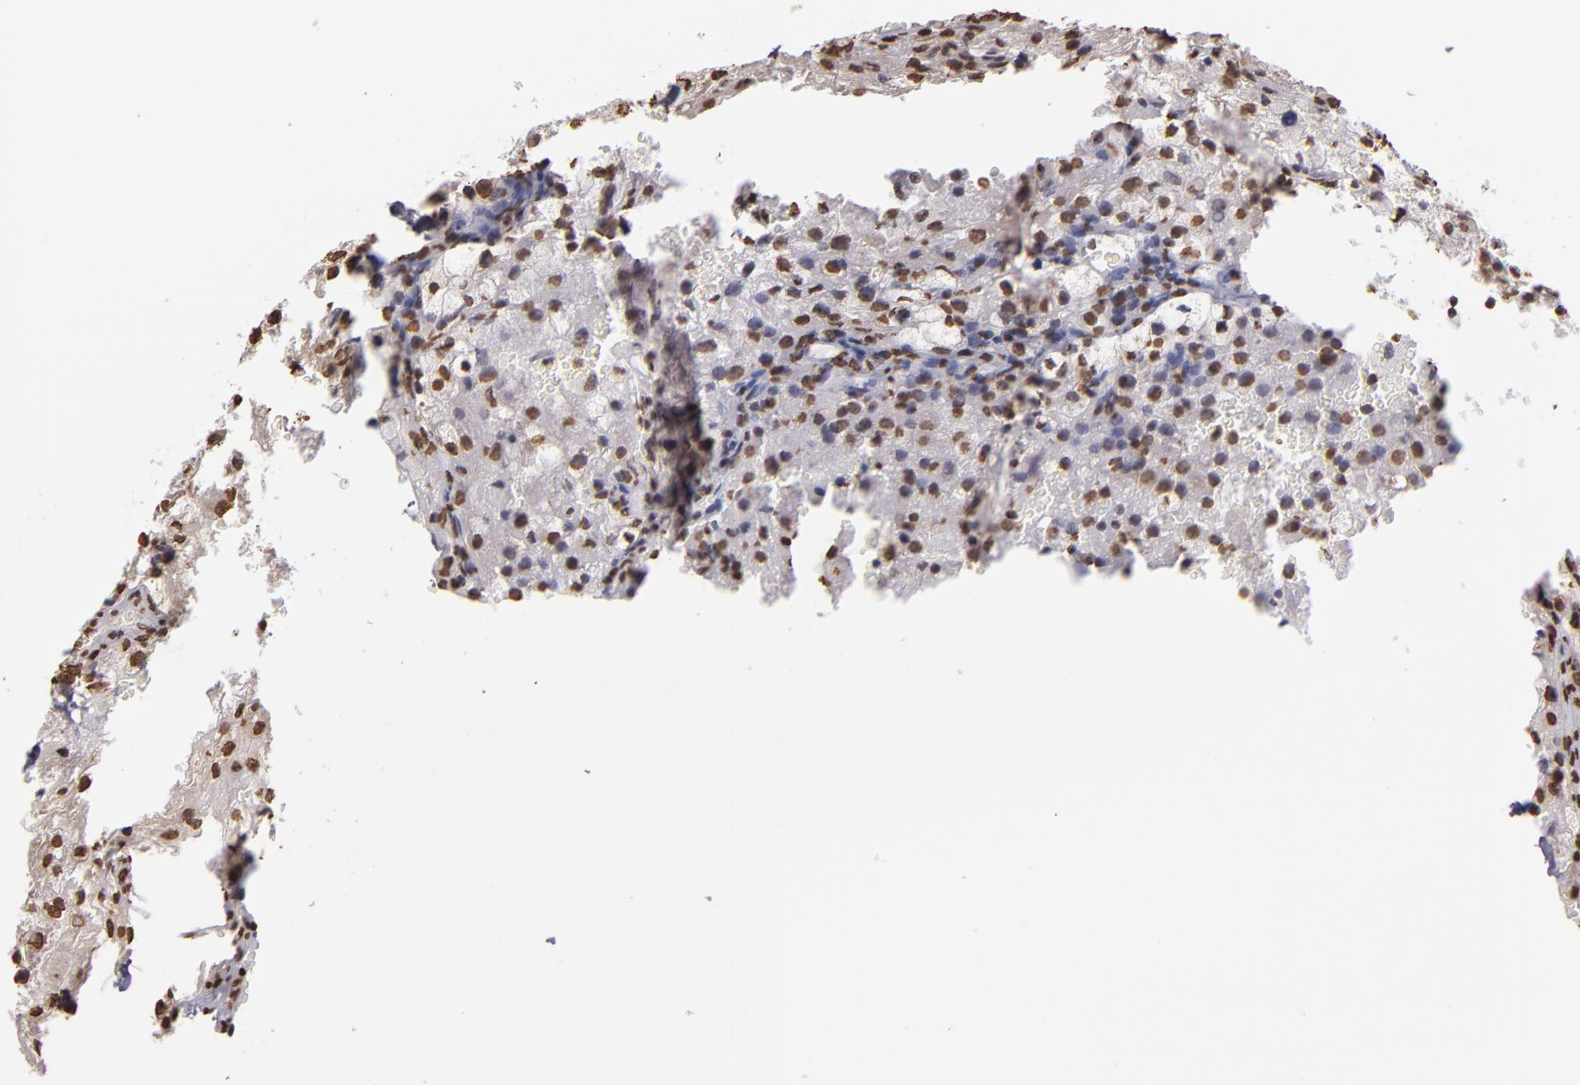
{"staining": {"intensity": "moderate", "quantity": "25%-75%", "location": "nuclear"}, "tissue": "renal cancer", "cell_type": "Tumor cells", "image_type": "cancer", "snomed": [{"axis": "morphology", "description": "Adenocarcinoma, NOS"}, {"axis": "topography", "description": "Kidney"}], "caption": "Moderate nuclear expression for a protein is present in approximately 25%-75% of tumor cells of renal cancer using IHC.", "gene": "LBX1", "patient": {"sex": "female", "age": 74}}